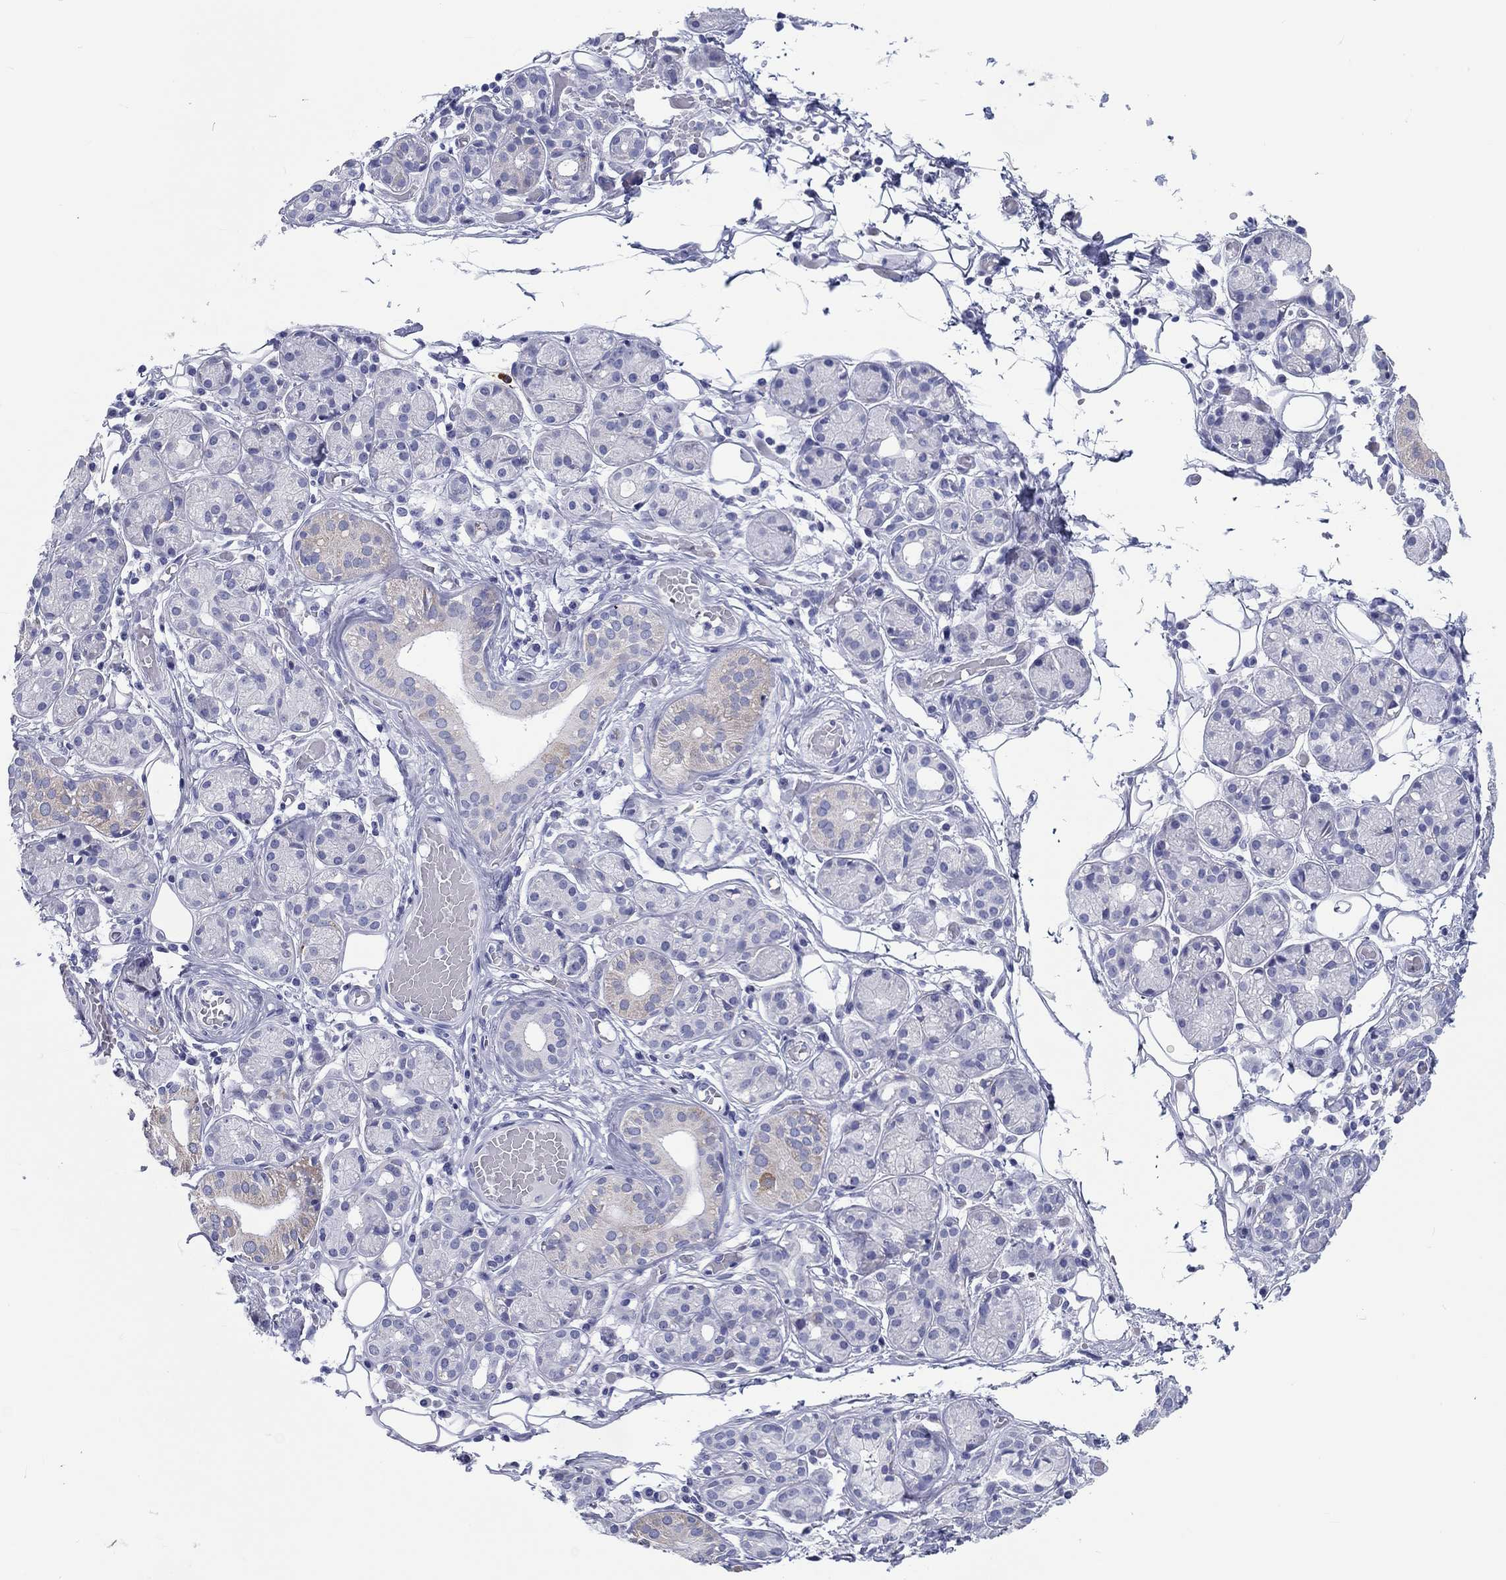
{"staining": {"intensity": "weak", "quantity": "<25%", "location": "cytoplasmic/membranous"}, "tissue": "salivary gland", "cell_type": "Glandular cells", "image_type": "normal", "snomed": [{"axis": "morphology", "description": "Normal tissue, NOS"}, {"axis": "topography", "description": "Salivary gland"}, {"axis": "topography", "description": "Peripheral nerve tissue"}], "caption": "Immunohistochemistry (IHC) of normal salivary gland demonstrates no positivity in glandular cells. The staining is performed using DAB brown chromogen with nuclei counter-stained in using hematoxylin.", "gene": "H1", "patient": {"sex": "male", "age": 71}}